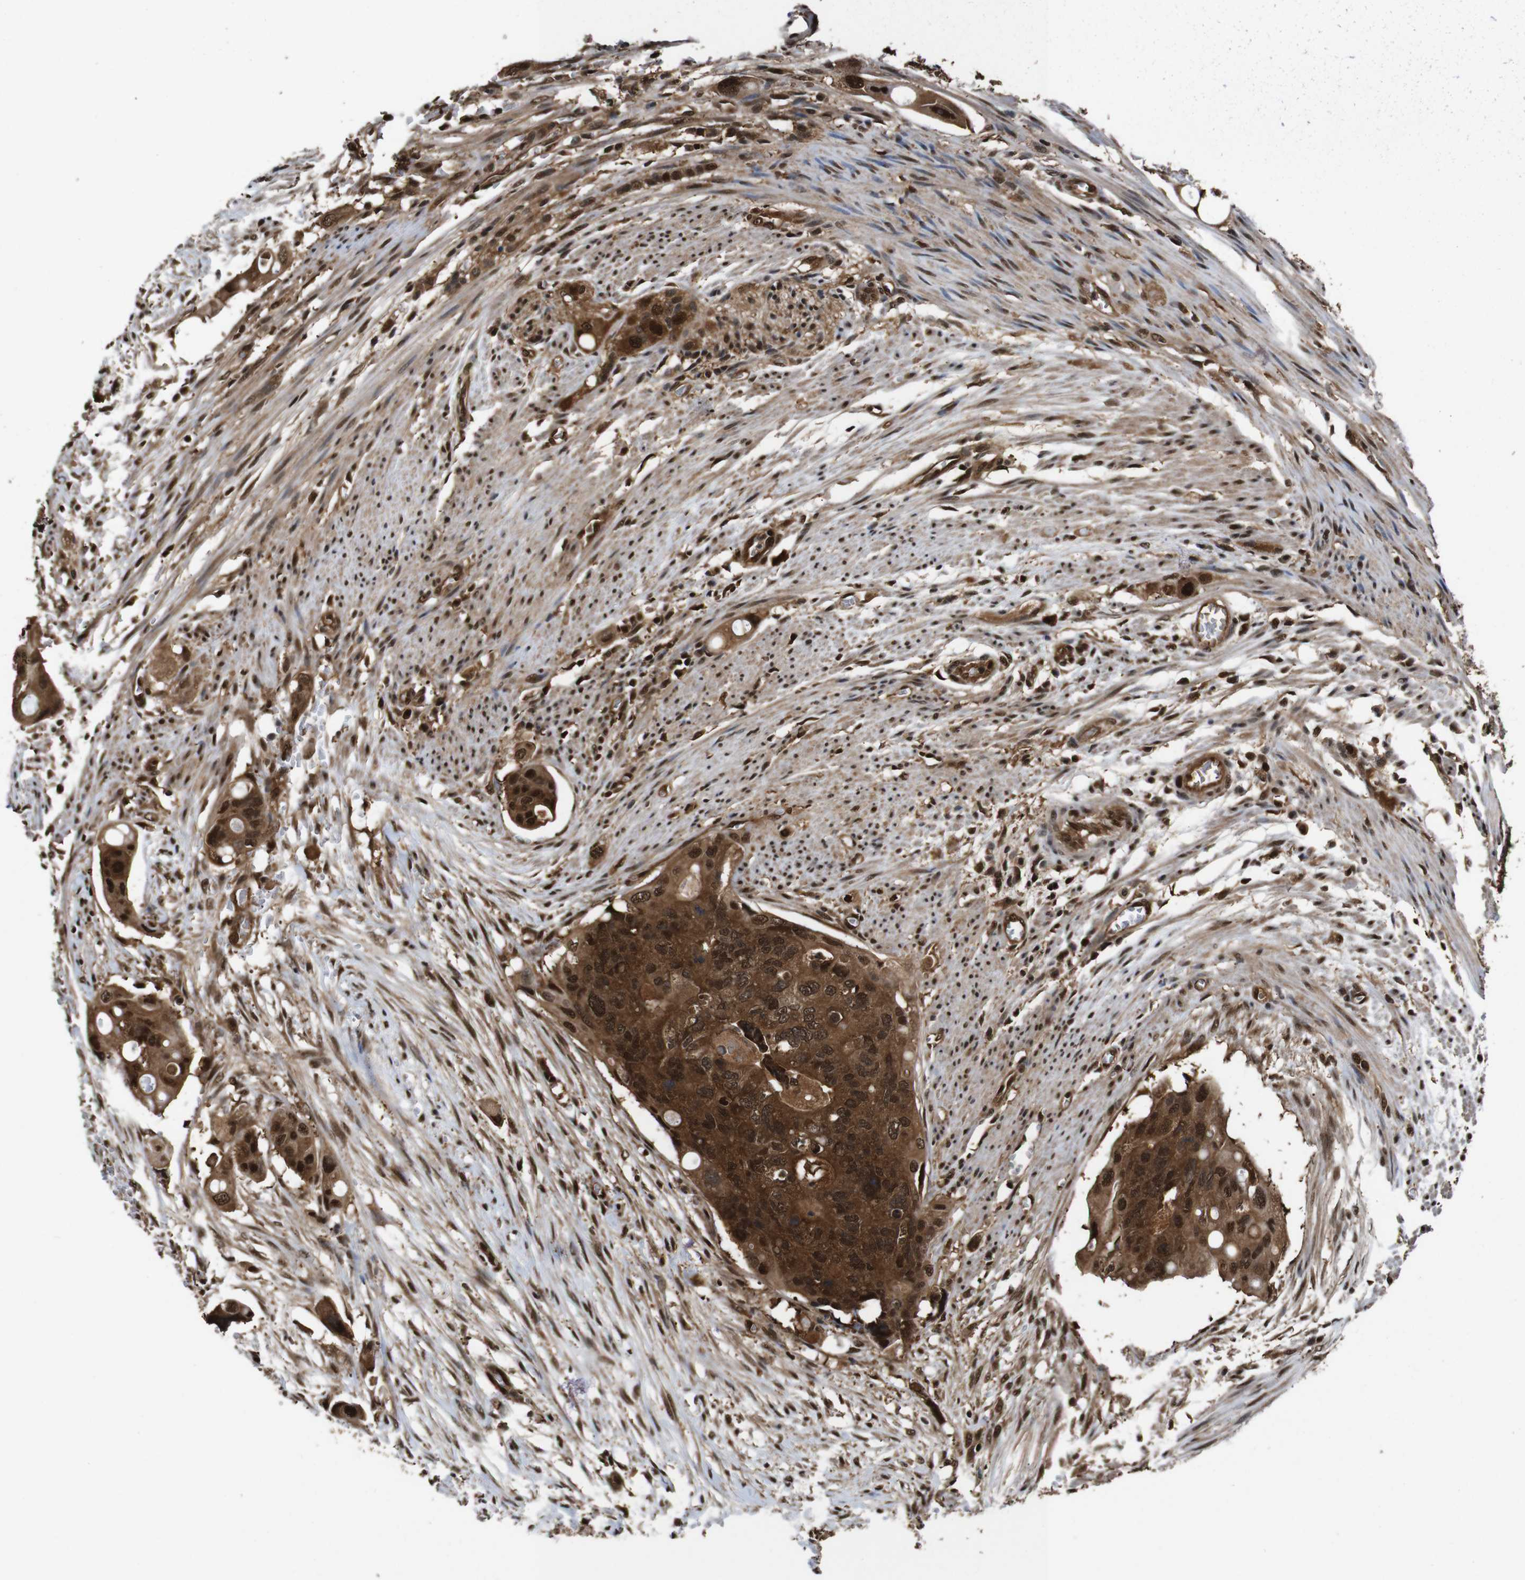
{"staining": {"intensity": "strong", "quantity": ">75%", "location": "cytoplasmic/membranous,nuclear"}, "tissue": "colorectal cancer", "cell_type": "Tumor cells", "image_type": "cancer", "snomed": [{"axis": "morphology", "description": "Adenocarcinoma, NOS"}, {"axis": "topography", "description": "Colon"}], "caption": "Human colorectal cancer (adenocarcinoma) stained with a brown dye shows strong cytoplasmic/membranous and nuclear positive expression in about >75% of tumor cells.", "gene": "VCP", "patient": {"sex": "female", "age": 57}}